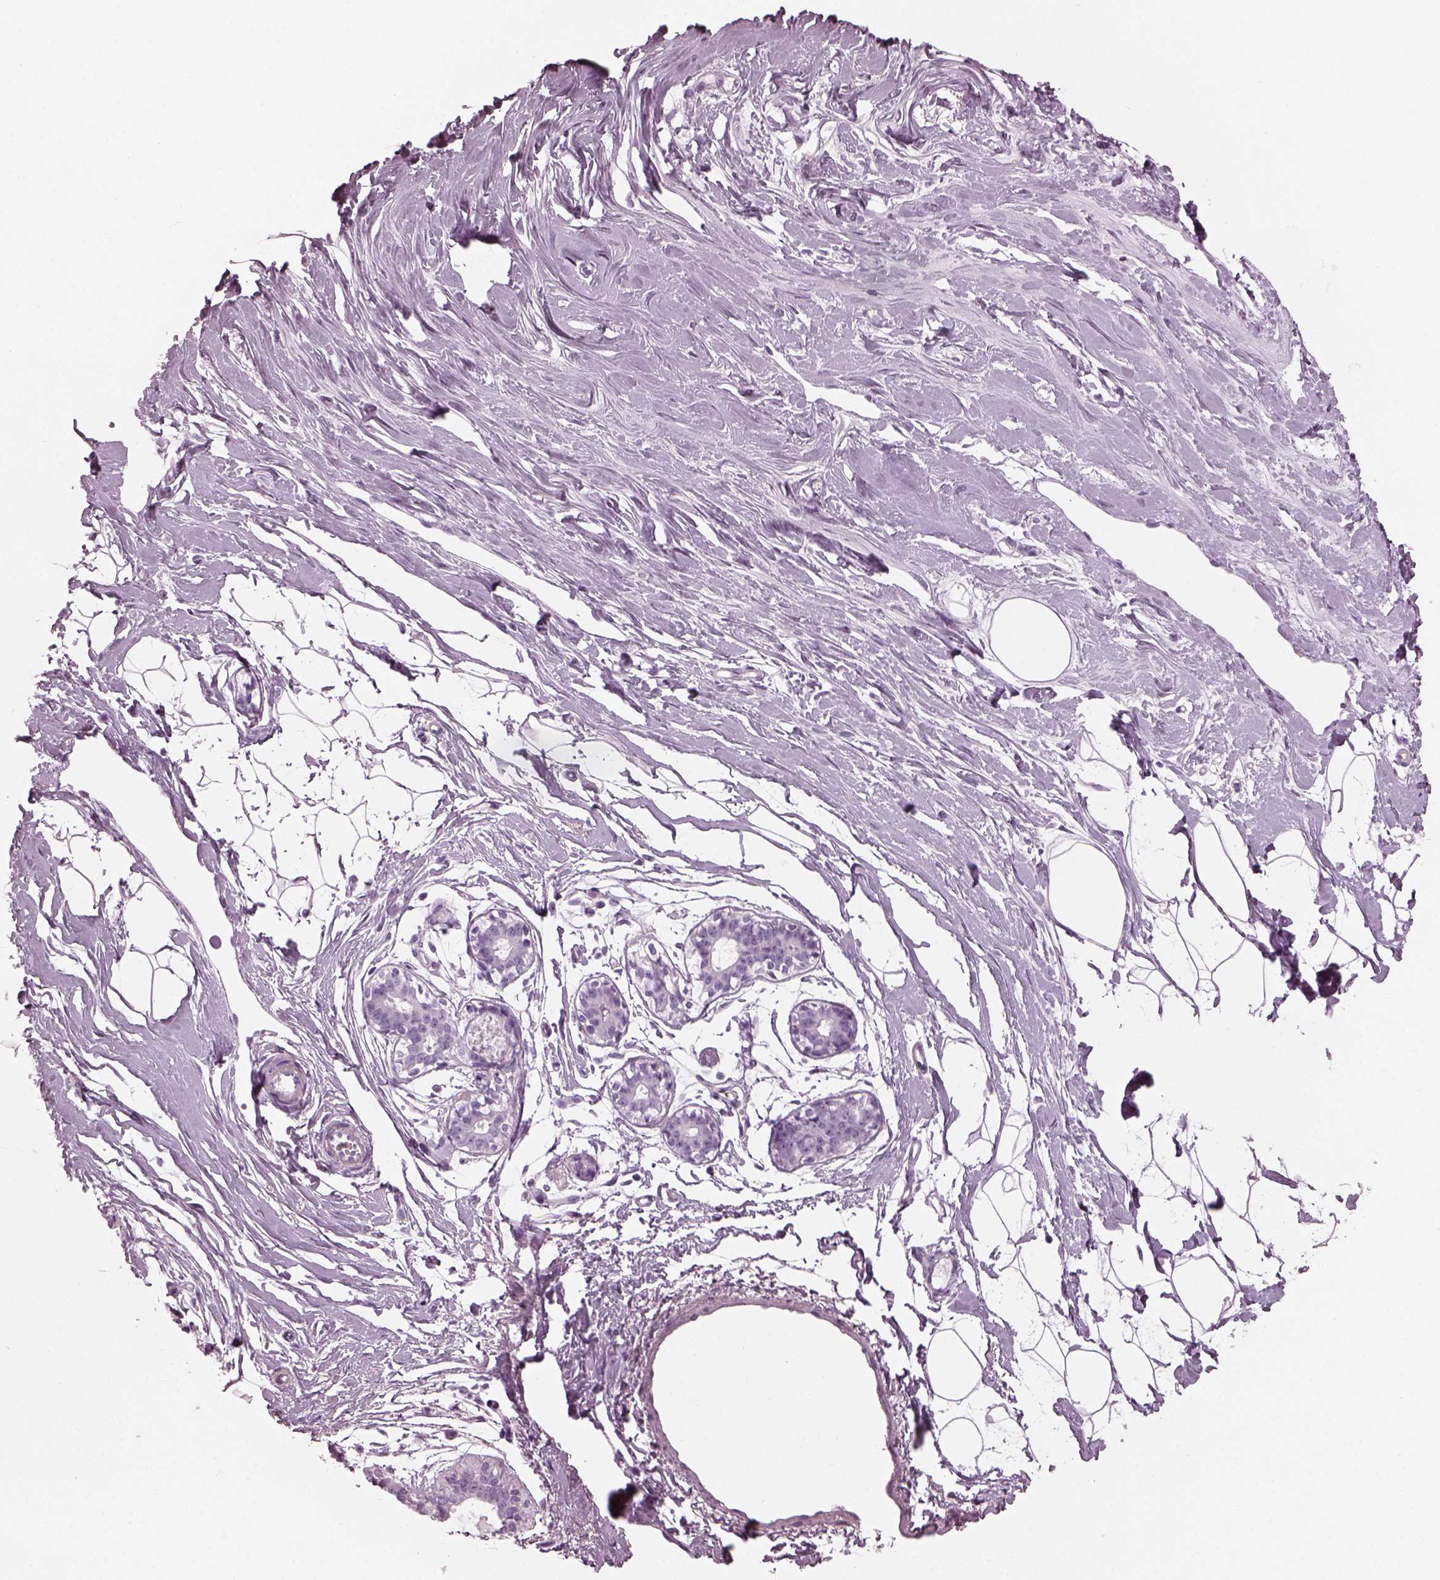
{"staining": {"intensity": "negative", "quantity": "none", "location": "none"}, "tissue": "breast", "cell_type": "Adipocytes", "image_type": "normal", "snomed": [{"axis": "morphology", "description": "Normal tissue, NOS"}, {"axis": "topography", "description": "Breast"}], "caption": "Breast was stained to show a protein in brown. There is no significant staining in adipocytes. (Immunohistochemistry, brightfield microscopy, high magnification).", "gene": "RCVRN", "patient": {"sex": "female", "age": 49}}